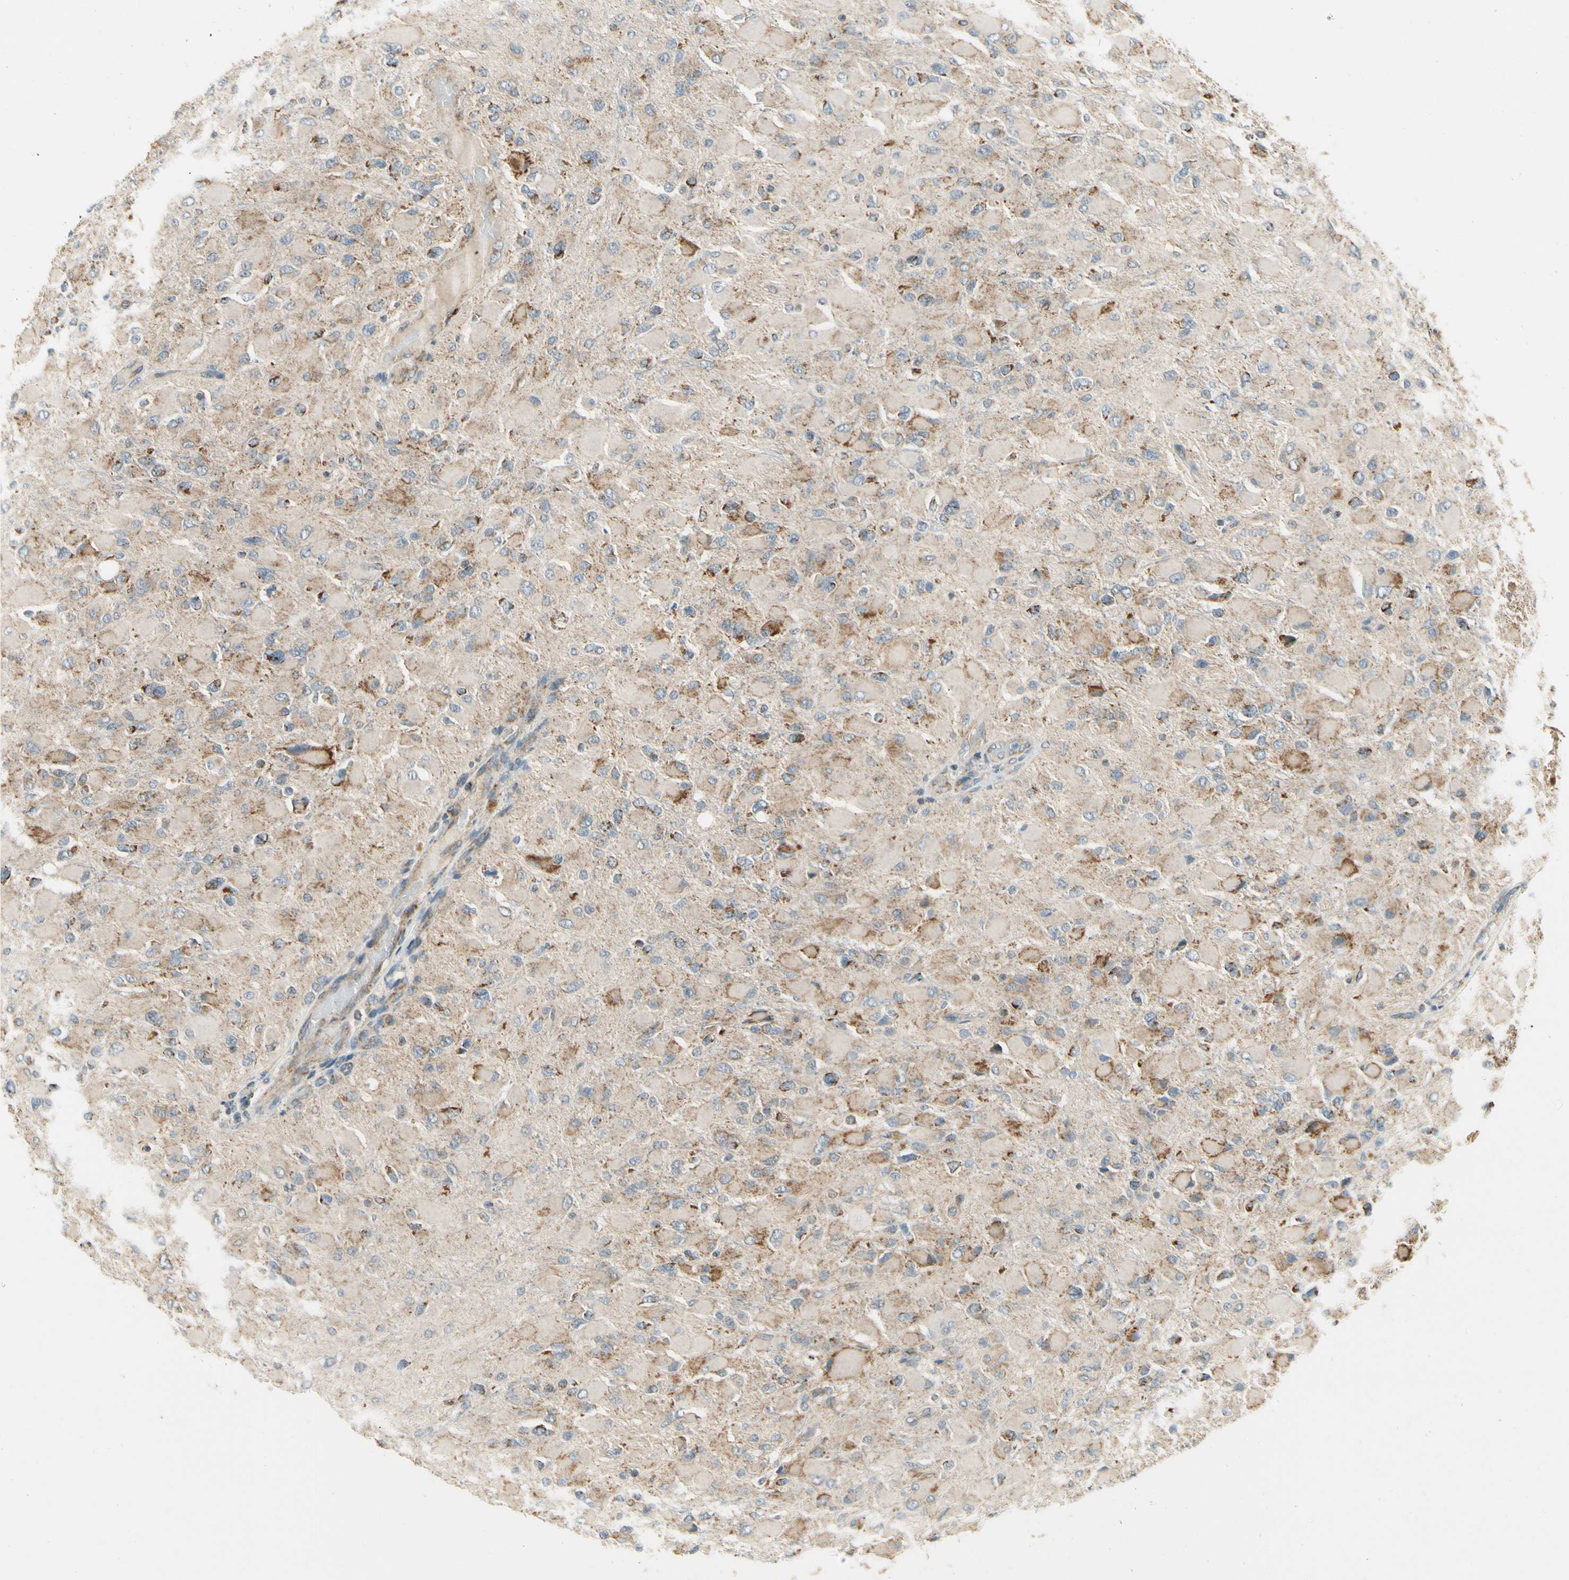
{"staining": {"intensity": "moderate", "quantity": "<25%", "location": "cytoplasmic/membranous"}, "tissue": "glioma", "cell_type": "Tumor cells", "image_type": "cancer", "snomed": [{"axis": "morphology", "description": "Glioma, malignant, High grade"}, {"axis": "topography", "description": "Cerebral cortex"}], "caption": "Moderate cytoplasmic/membranous staining is seen in approximately <25% of tumor cells in malignant glioma (high-grade). Using DAB (3,3'-diaminobenzidine) (brown) and hematoxylin (blue) stains, captured at high magnification using brightfield microscopy.", "gene": "EPHB3", "patient": {"sex": "female", "age": 36}}